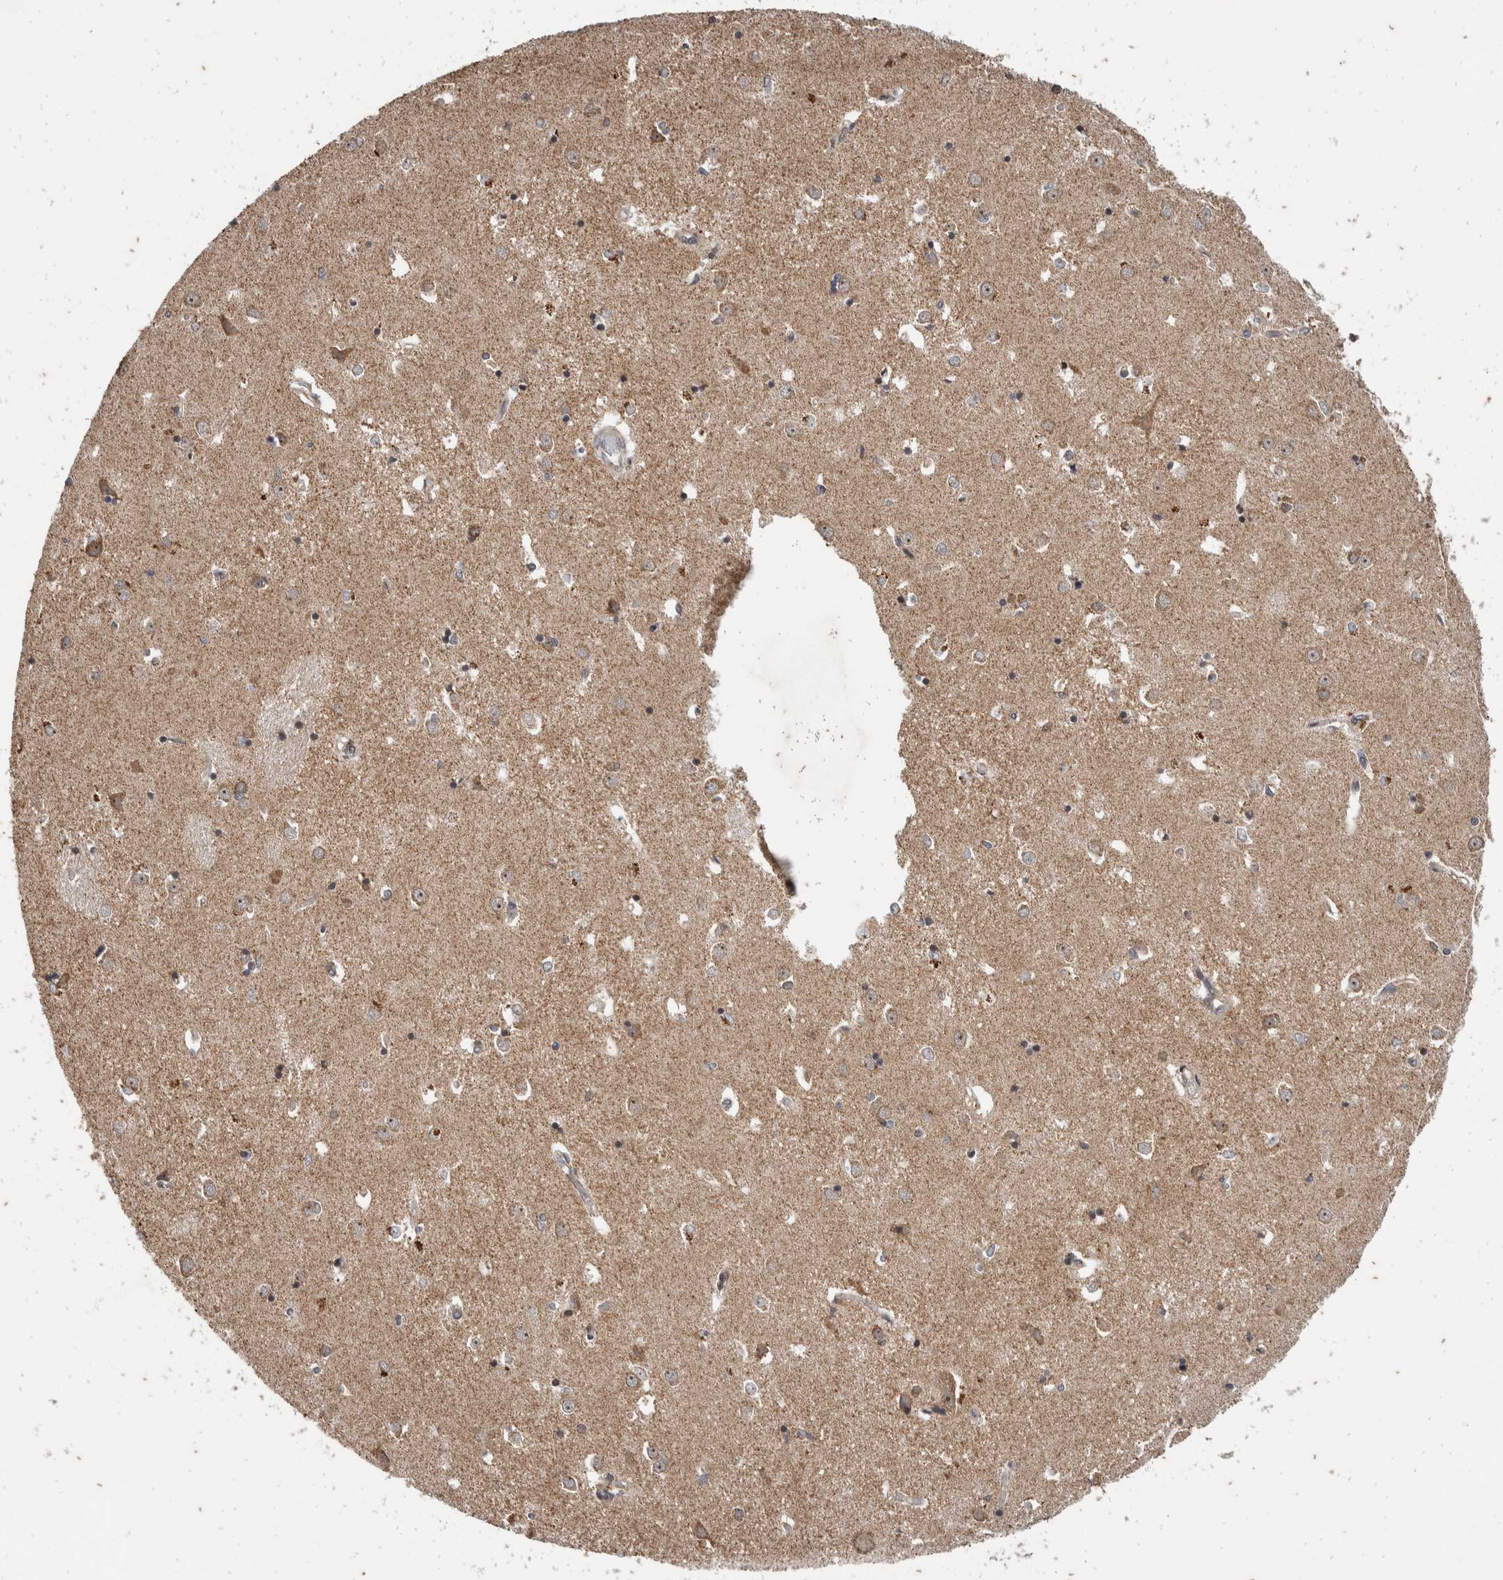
{"staining": {"intensity": "weak", "quantity": "<25%", "location": "nuclear"}, "tissue": "caudate", "cell_type": "Glial cells", "image_type": "normal", "snomed": [{"axis": "morphology", "description": "Normal tissue, NOS"}, {"axis": "topography", "description": "Lateral ventricle wall"}], "caption": "Immunohistochemistry photomicrograph of normal caudate: human caudate stained with DAB exhibits no significant protein staining in glial cells.", "gene": "ATXN7L1", "patient": {"sex": "male", "age": 45}}